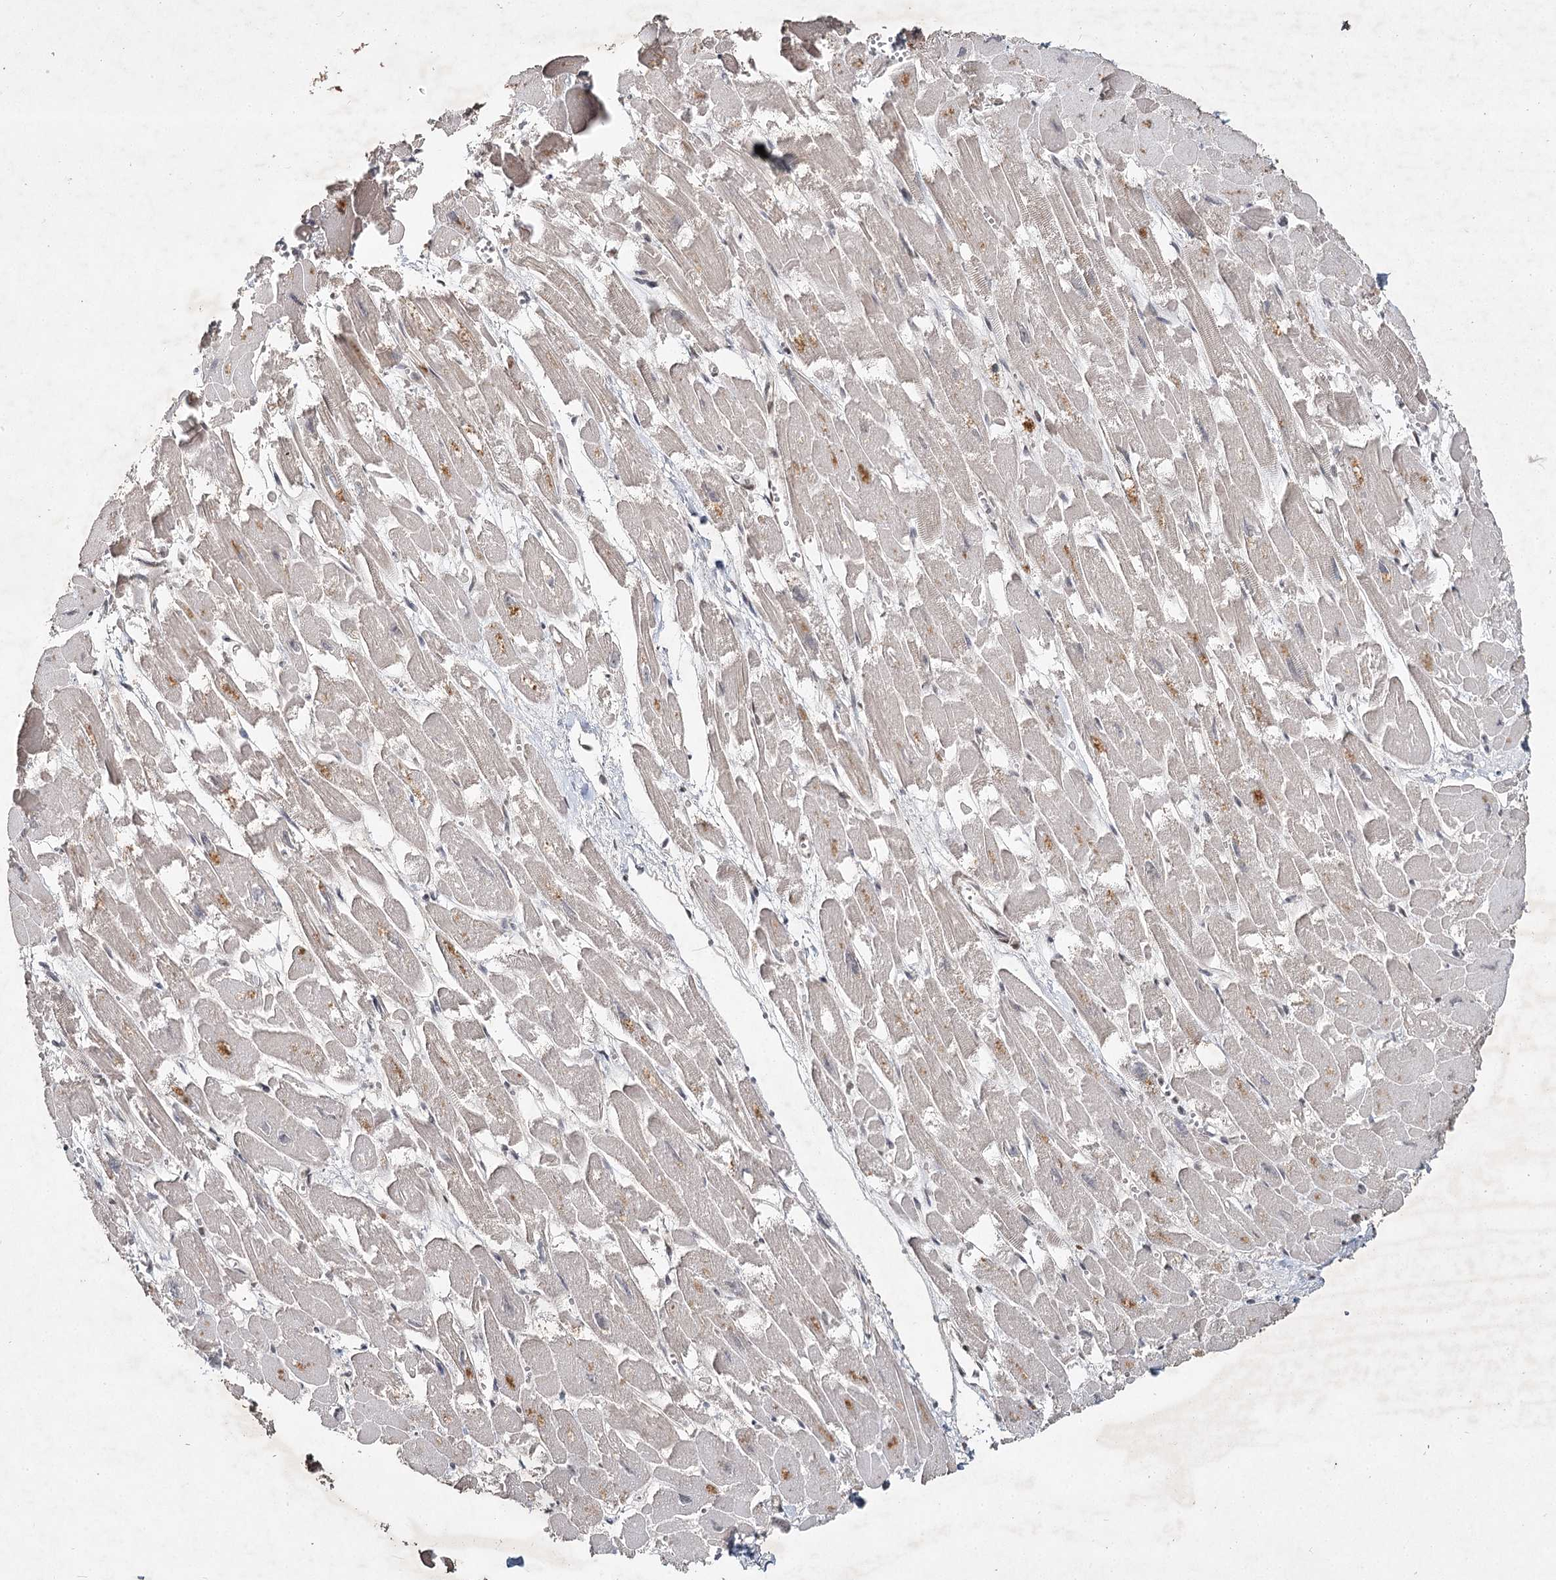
{"staining": {"intensity": "negative", "quantity": "none", "location": "none"}, "tissue": "heart muscle", "cell_type": "Cardiomyocytes", "image_type": "normal", "snomed": [{"axis": "morphology", "description": "Normal tissue, NOS"}, {"axis": "topography", "description": "Heart"}], "caption": "An IHC photomicrograph of benign heart muscle is shown. There is no staining in cardiomyocytes of heart muscle.", "gene": "DCUN1D4", "patient": {"sex": "male", "age": 54}}